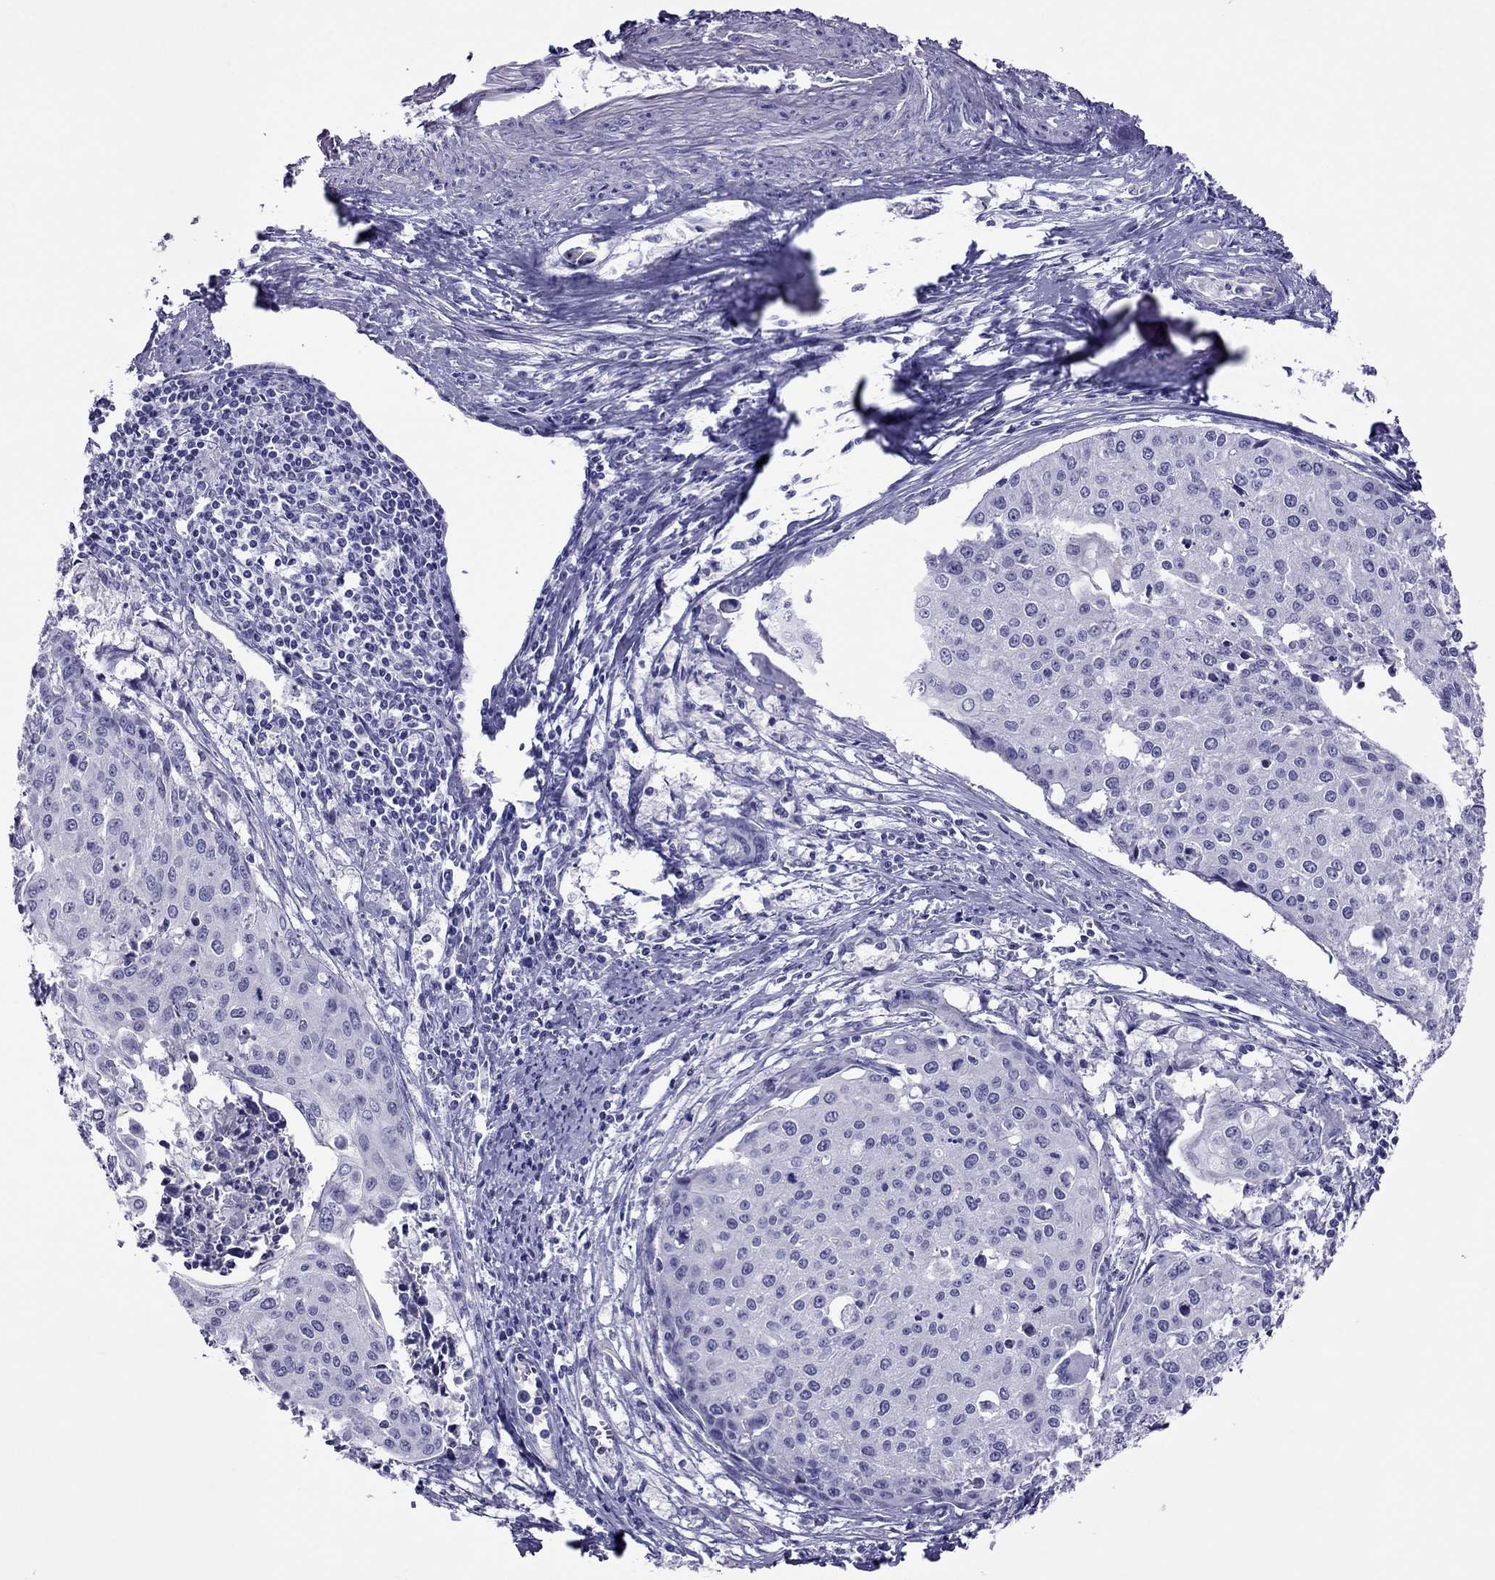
{"staining": {"intensity": "negative", "quantity": "none", "location": "none"}, "tissue": "cervical cancer", "cell_type": "Tumor cells", "image_type": "cancer", "snomed": [{"axis": "morphology", "description": "Squamous cell carcinoma, NOS"}, {"axis": "topography", "description": "Cervix"}], "caption": "Histopathology image shows no significant protein positivity in tumor cells of squamous cell carcinoma (cervical).", "gene": "MYL11", "patient": {"sex": "female", "age": 38}}